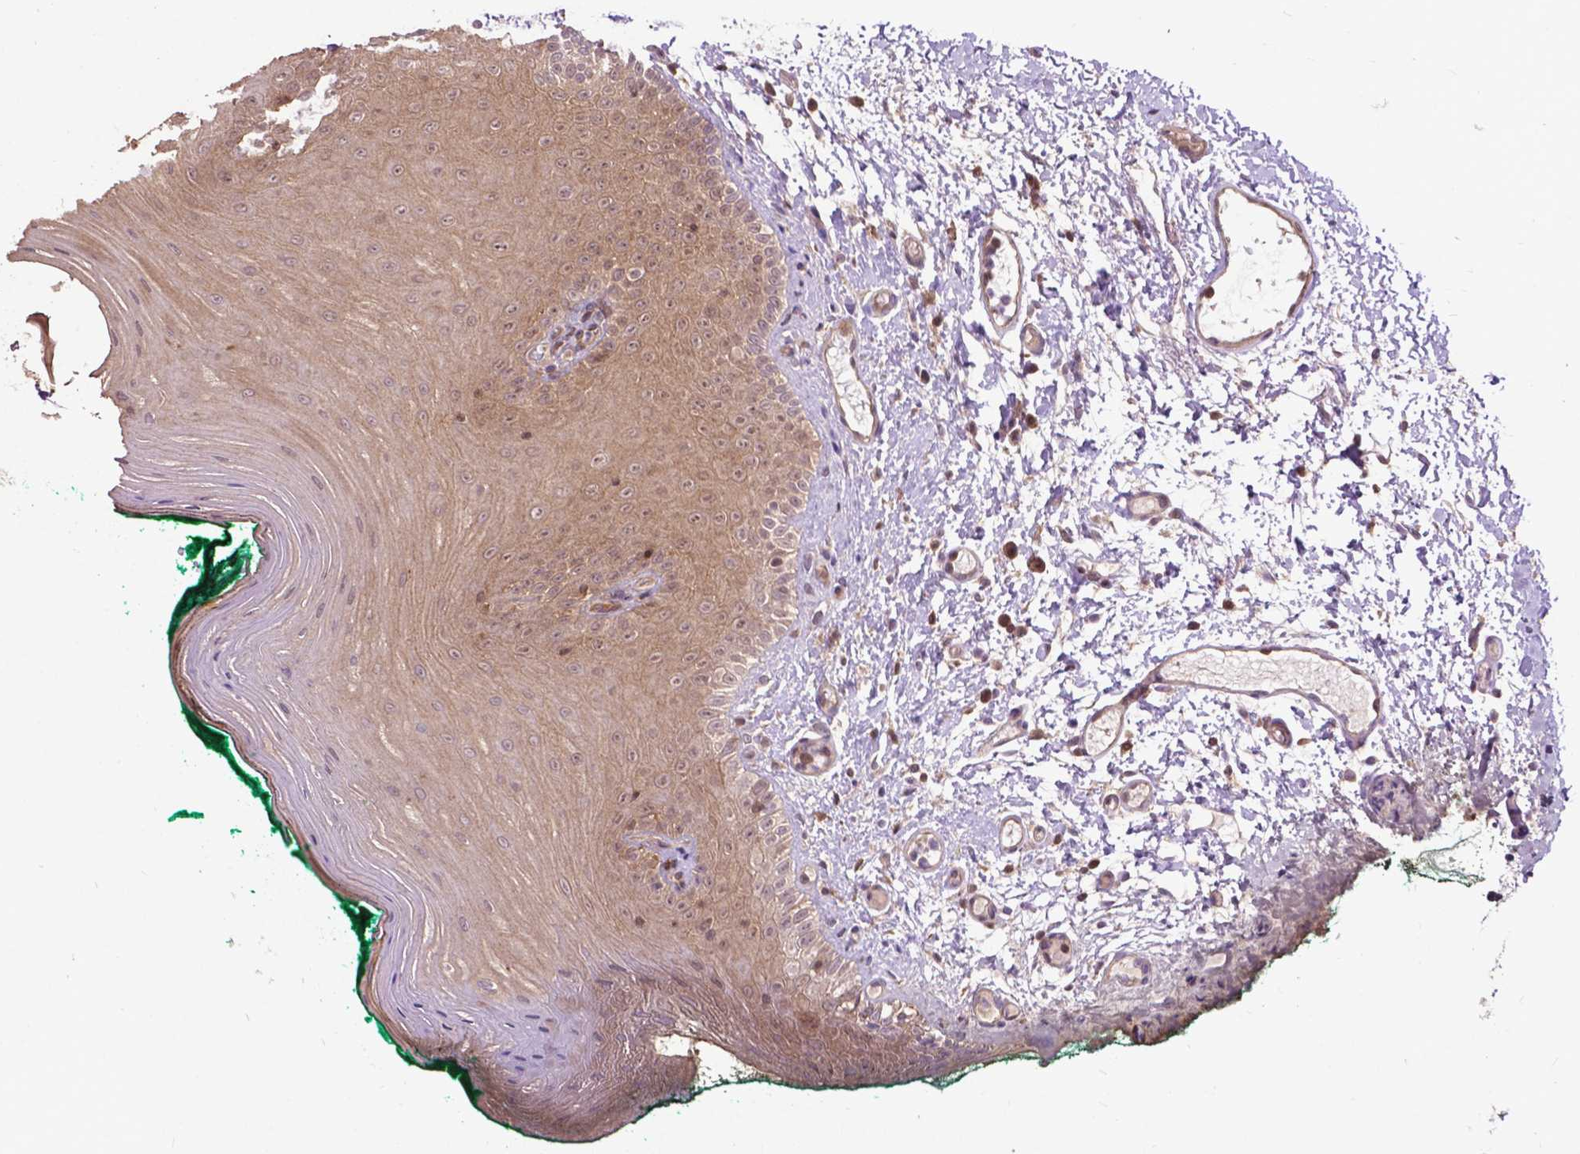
{"staining": {"intensity": "moderate", "quantity": "25%-75%", "location": "cytoplasmic/membranous"}, "tissue": "oral mucosa", "cell_type": "Squamous epithelial cells", "image_type": "normal", "snomed": [{"axis": "morphology", "description": "Normal tissue, NOS"}, {"axis": "topography", "description": "Oral tissue"}], "caption": "Benign oral mucosa shows moderate cytoplasmic/membranous staining in about 25%-75% of squamous epithelial cells, visualized by immunohistochemistry.", "gene": "CHMP4A", "patient": {"sex": "female", "age": 83}}